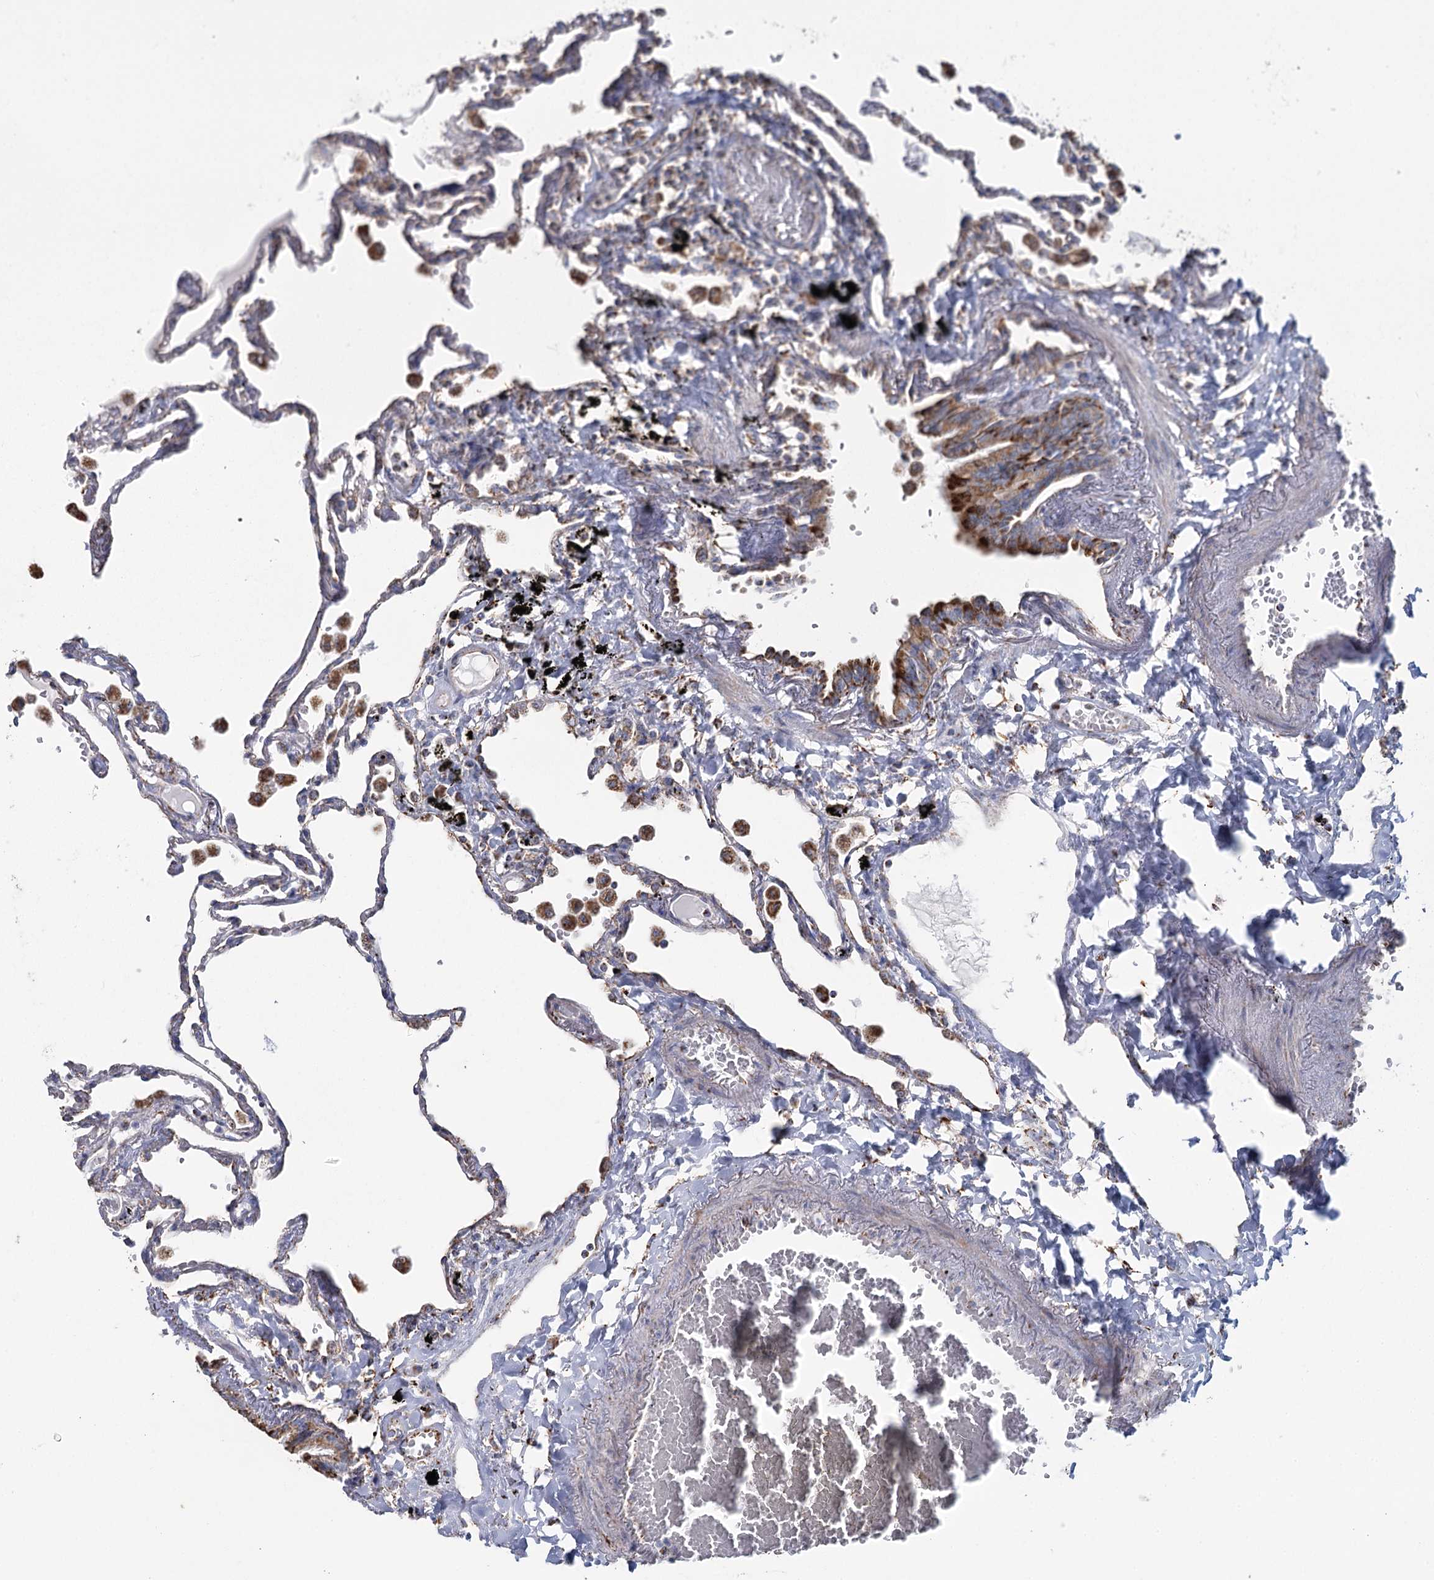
{"staining": {"intensity": "negative", "quantity": "none", "location": "none"}, "tissue": "lung", "cell_type": "Alveolar cells", "image_type": "normal", "snomed": [{"axis": "morphology", "description": "Normal tissue, NOS"}, {"axis": "topography", "description": "Lung"}], "caption": "Alveolar cells show no significant staining in normal lung. Nuclei are stained in blue.", "gene": "MRPL44", "patient": {"sex": "female", "age": 67}}